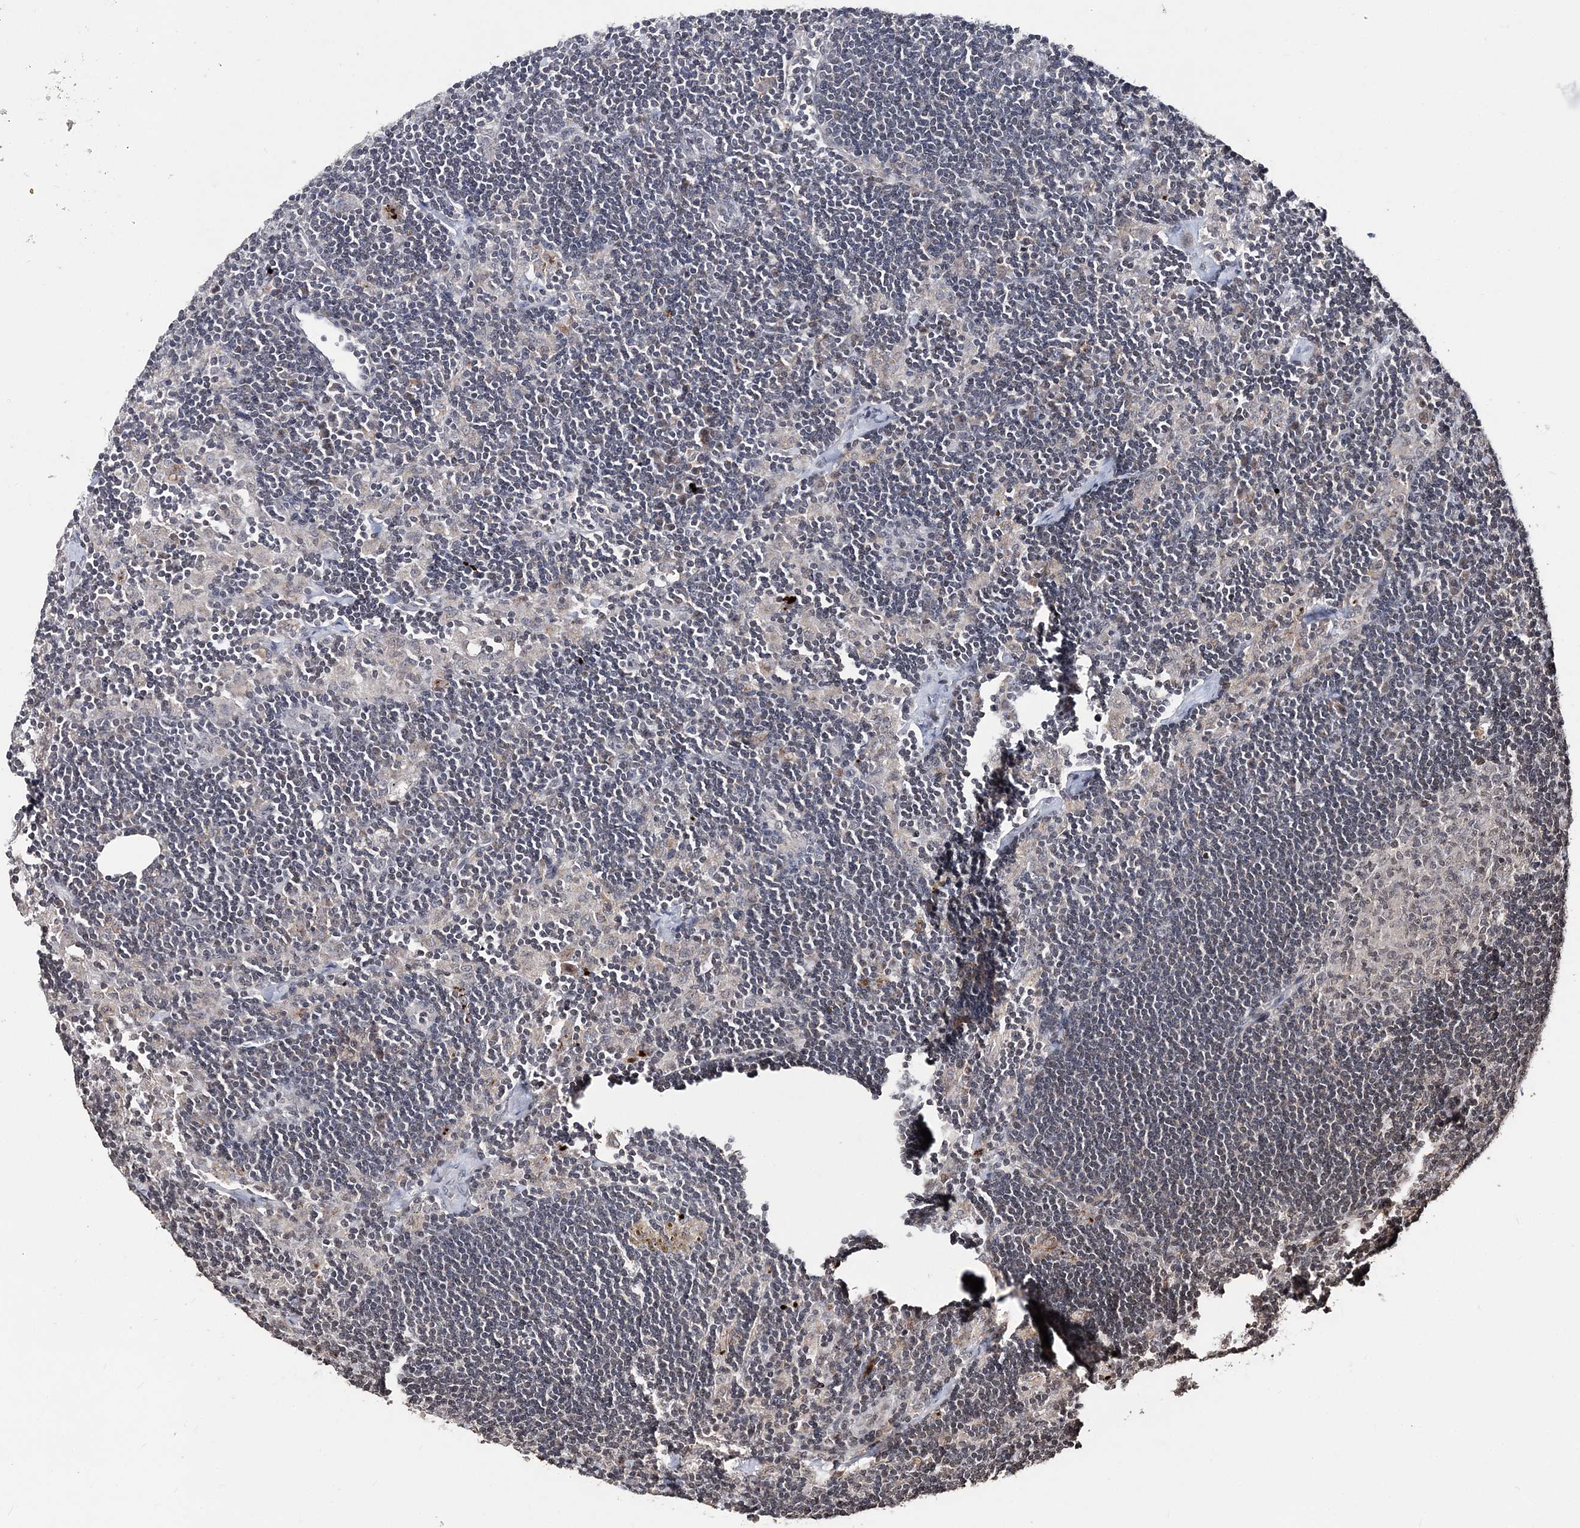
{"staining": {"intensity": "weak", "quantity": "25%-75%", "location": "cytoplasmic/membranous"}, "tissue": "lymph node", "cell_type": "Germinal center cells", "image_type": "normal", "snomed": [{"axis": "morphology", "description": "Normal tissue, NOS"}, {"axis": "topography", "description": "Lymph node"}], "caption": "Human lymph node stained for a protein (brown) shows weak cytoplasmic/membranous positive positivity in approximately 25%-75% of germinal center cells.", "gene": "SOWAHB", "patient": {"sex": "male", "age": 24}}